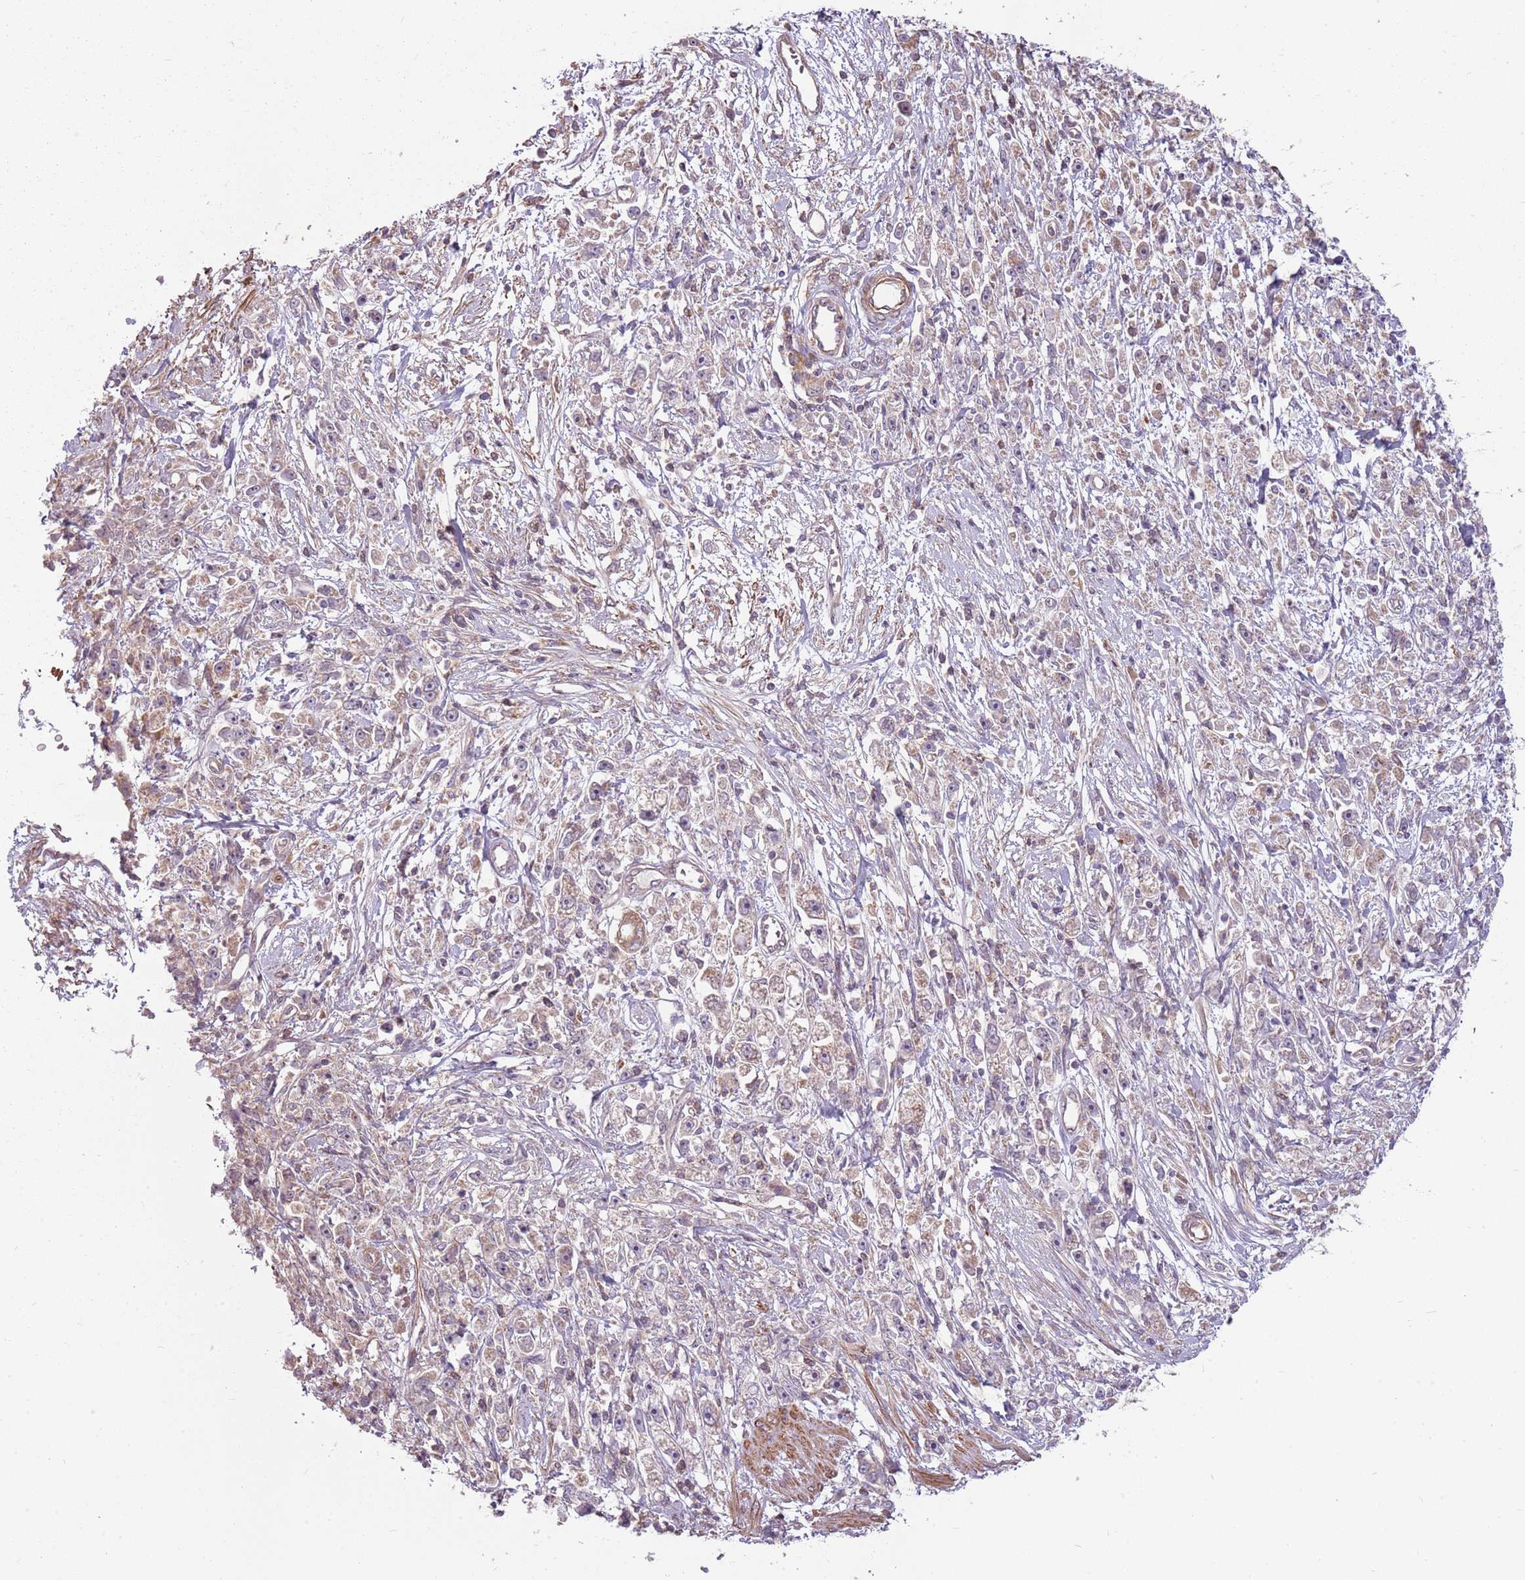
{"staining": {"intensity": "weak", "quantity": "<25%", "location": "cytoplasmic/membranous"}, "tissue": "stomach cancer", "cell_type": "Tumor cells", "image_type": "cancer", "snomed": [{"axis": "morphology", "description": "Adenocarcinoma, NOS"}, {"axis": "topography", "description": "Stomach"}], "caption": "There is no significant positivity in tumor cells of adenocarcinoma (stomach).", "gene": "RPL21", "patient": {"sex": "female", "age": 59}}